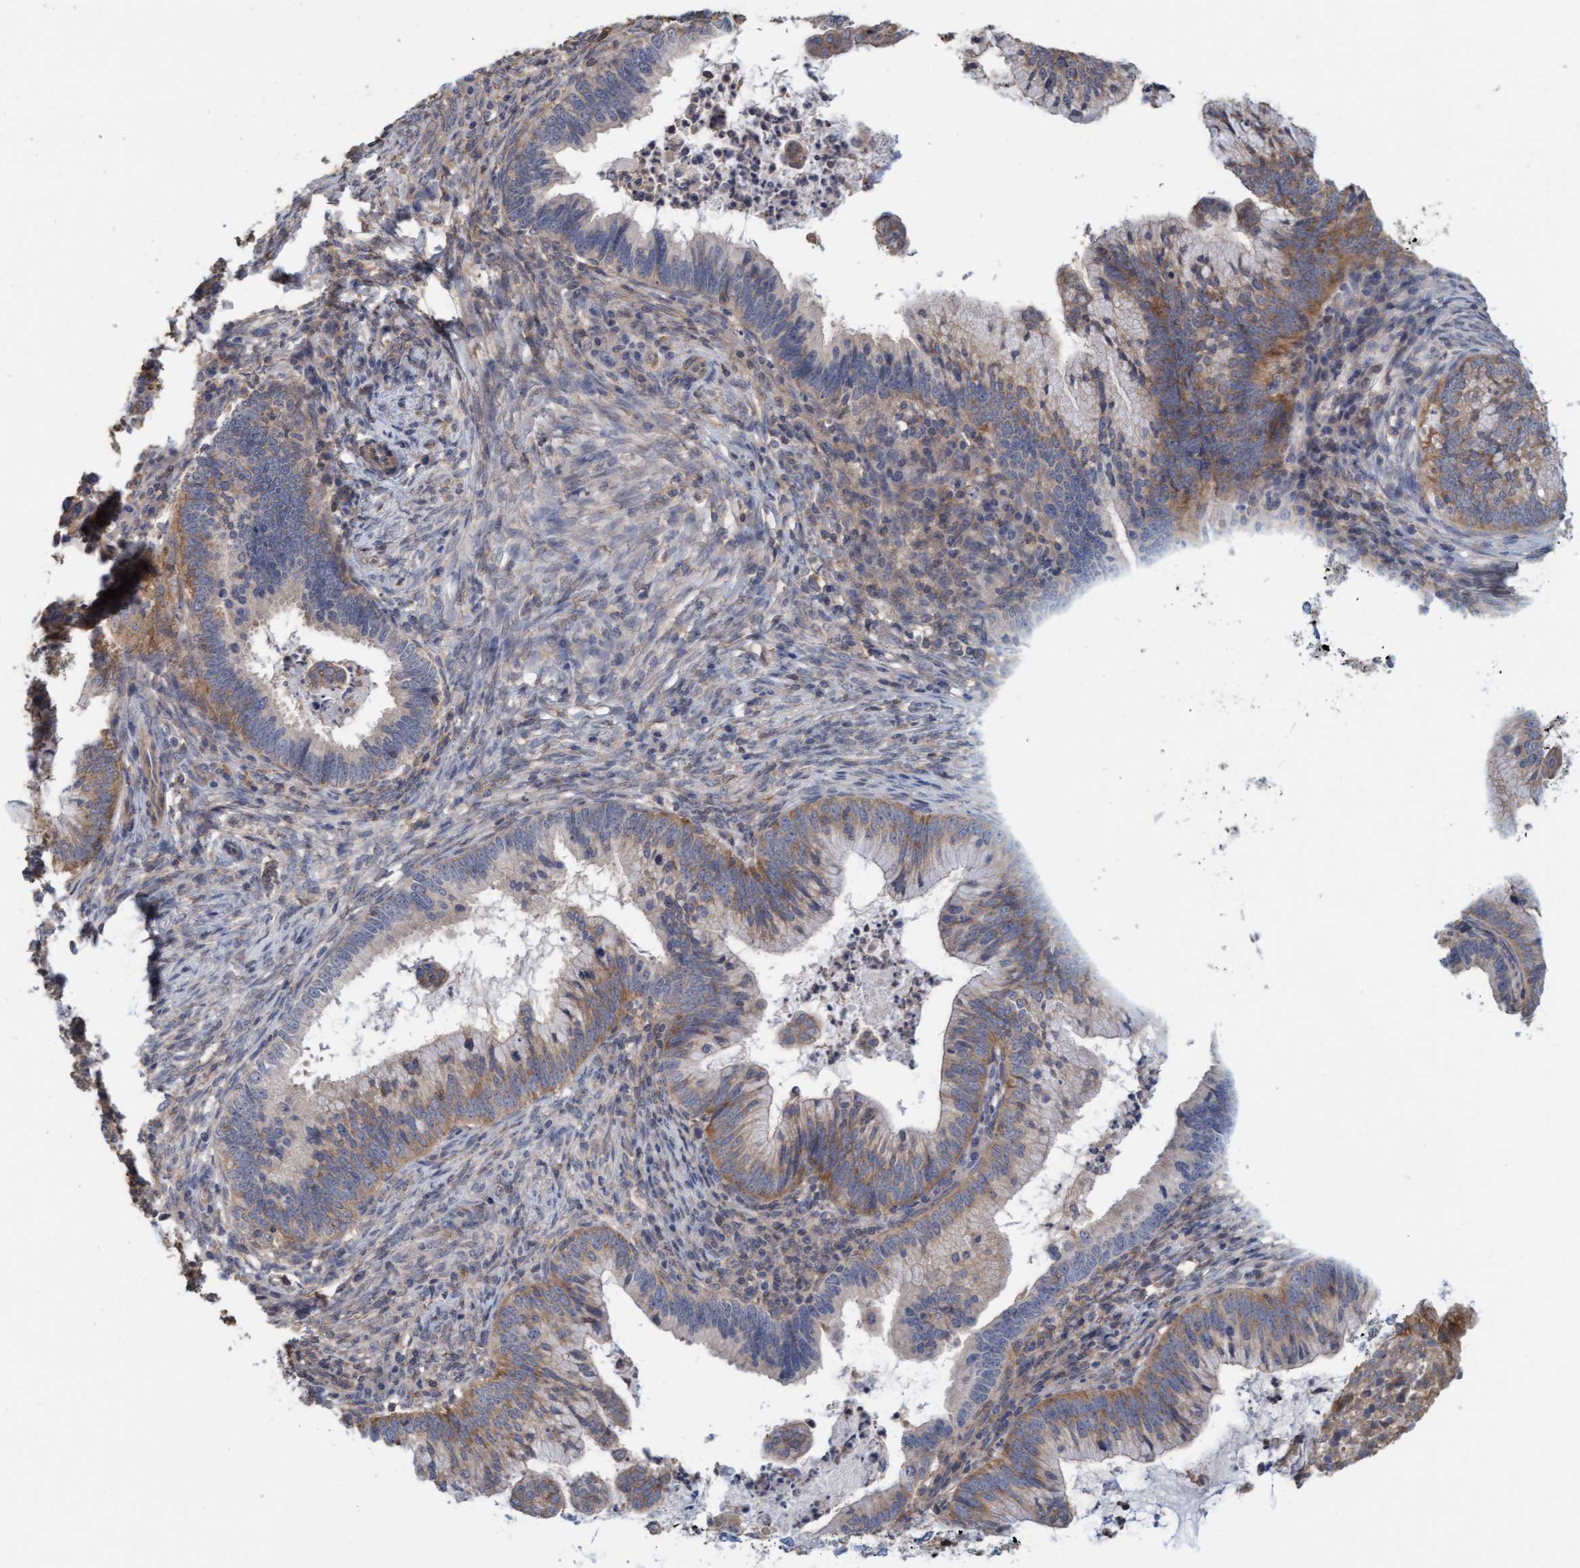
{"staining": {"intensity": "weak", "quantity": ">75%", "location": "cytoplasmic/membranous"}, "tissue": "cervical cancer", "cell_type": "Tumor cells", "image_type": "cancer", "snomed": [{"axis": "morphology", "description": "Adenocarcinoma, NOS"}, {"axis": "topography", "description": "Cervix"}], "caption": "Human cervical adenocarcinoma stained with a brown dye reveals weak cytoplasmic/membranous positive expression in about >75% of tumor cells.", "gene": "FXR2", "patient": {"sex": "female", "age": 36}}